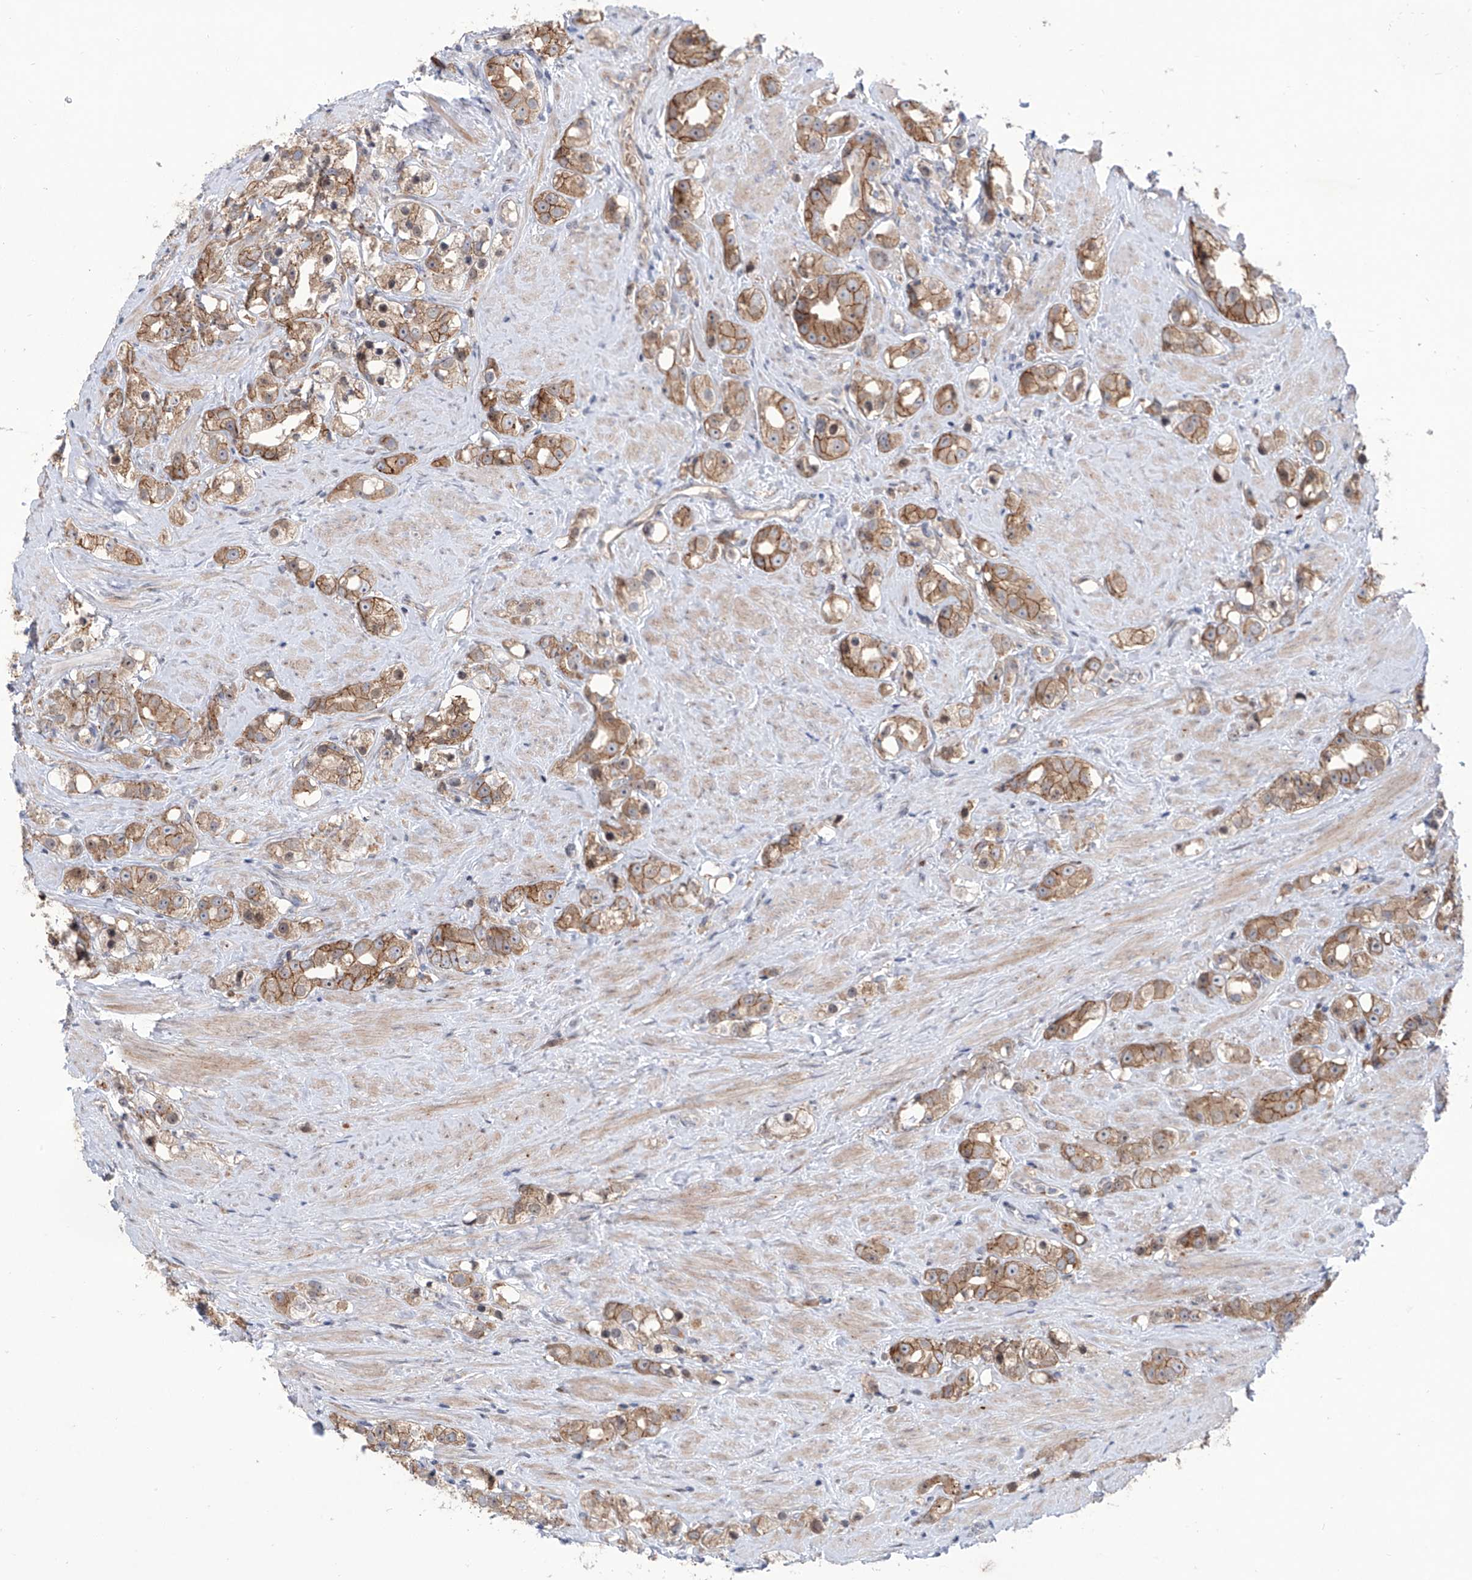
{"staining": {"intensity": "moderate", "quantity": ">75%", "location": "cytoplasmic/membranous"}, "tissue": "prostate cancer", "cell_type": "Tumor cells", "image_type": "cancer", "snomed": [{"axis": "morphology", "description": "Adenocarcinoma, NOS"}, {"axis": "topography", "description": "Prostate"}], "caption": "A medium amount of moderate cytoplasmic/membranous positivity is appreciated in approximately >75% of tumor cells in prostate cancer (adenocarcinoma) tissue.", "gene": "LRRC1", "patient": {"sex": "male", "age": 79}}